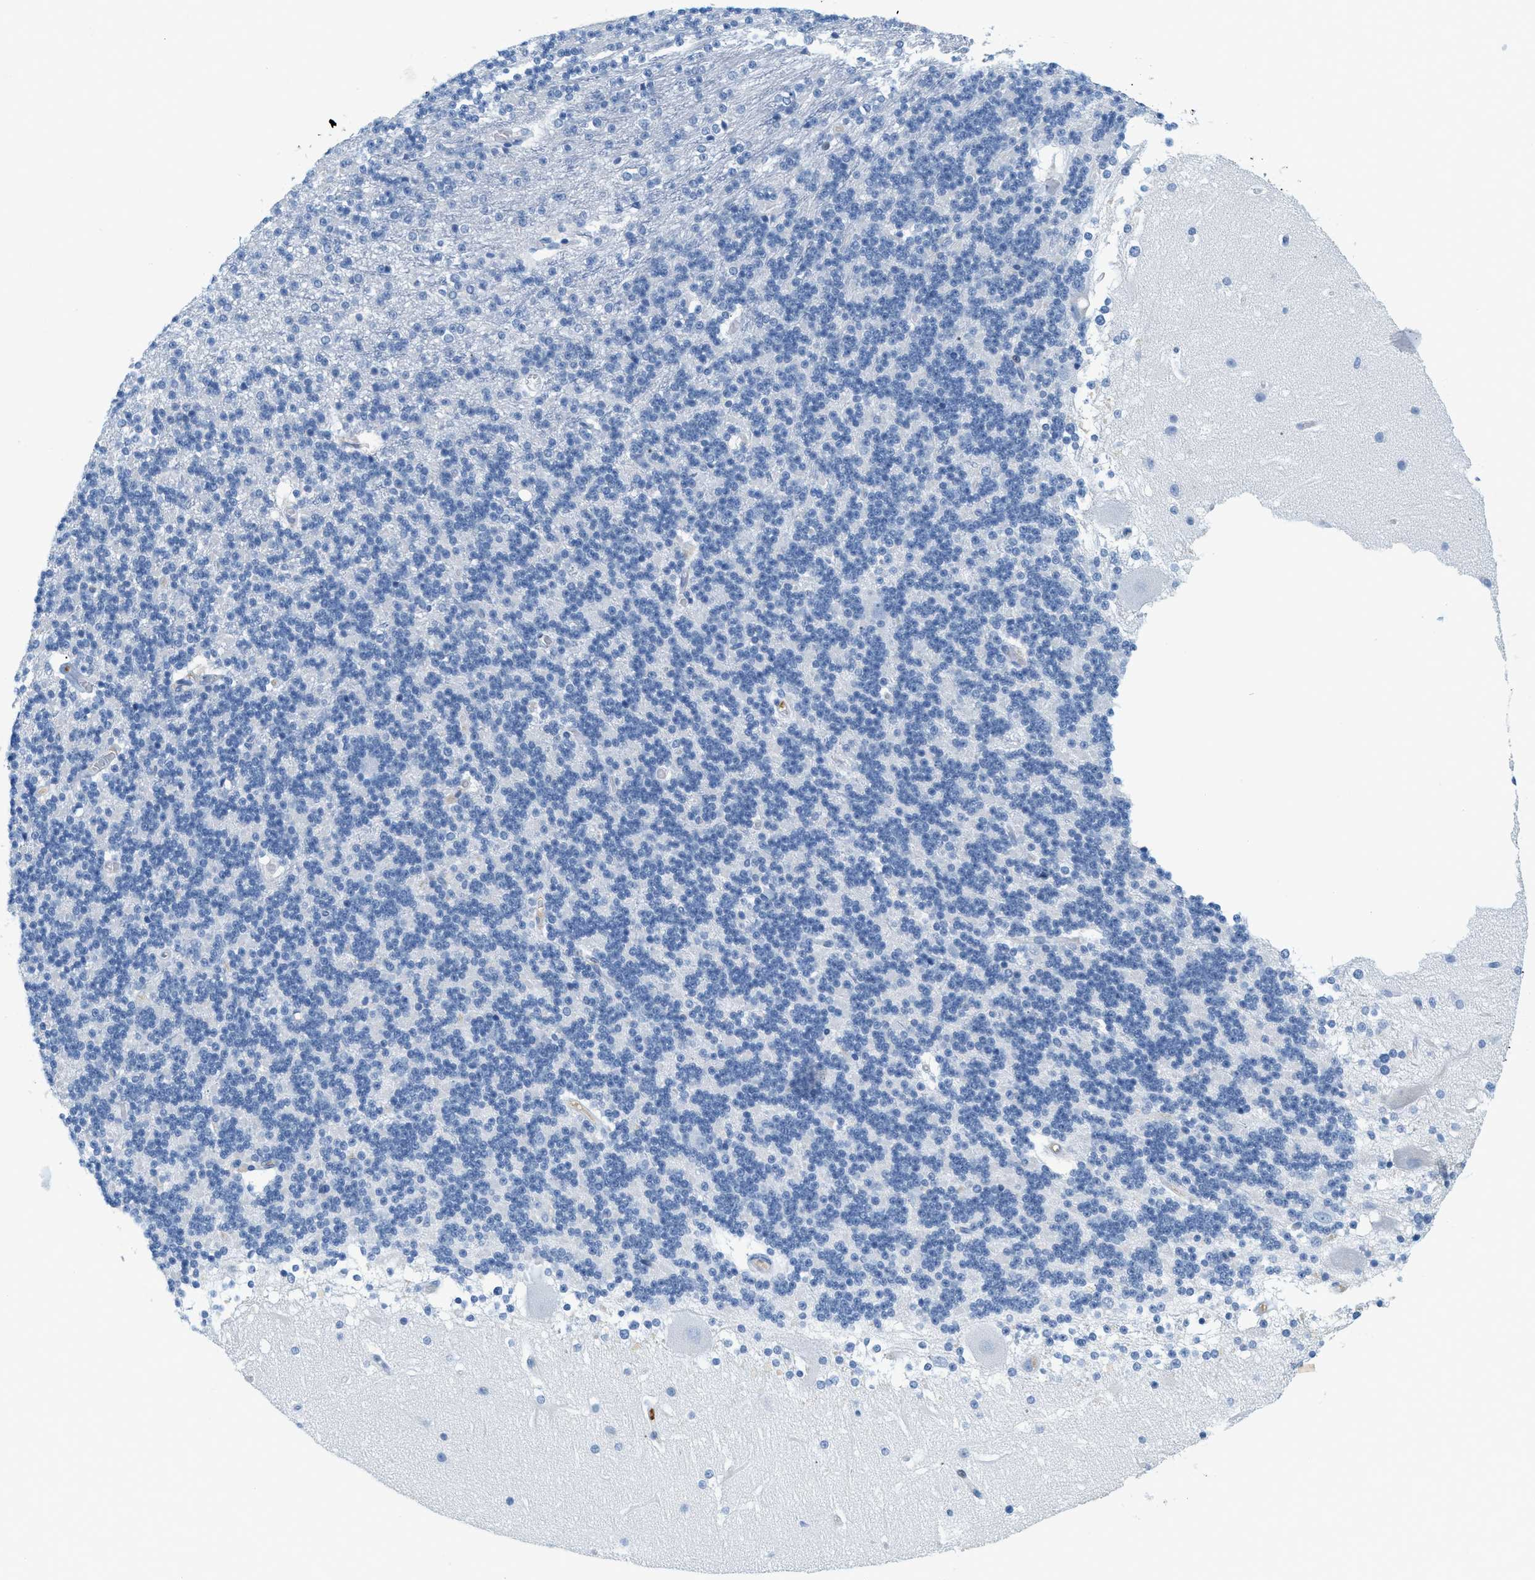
{"staining": {"intensity": "negative", "quantity": "none", "location": "none"}, "tissue": "cerebellum", "cell_type": "Cells in granular layer", "image_type": "normal", "snomed": [{"axis": "morphology", "description": "Normal tissue, NOS"}, {"axis": "topography", "description": "Cerebellum"}], "caption": "This is an immunohistochemistry (IHC) image of normal human cerebellum. There is no expression in cells in granular layer.", "gene": "LCN2", "patient": {"sex": "female", "age": 19}}